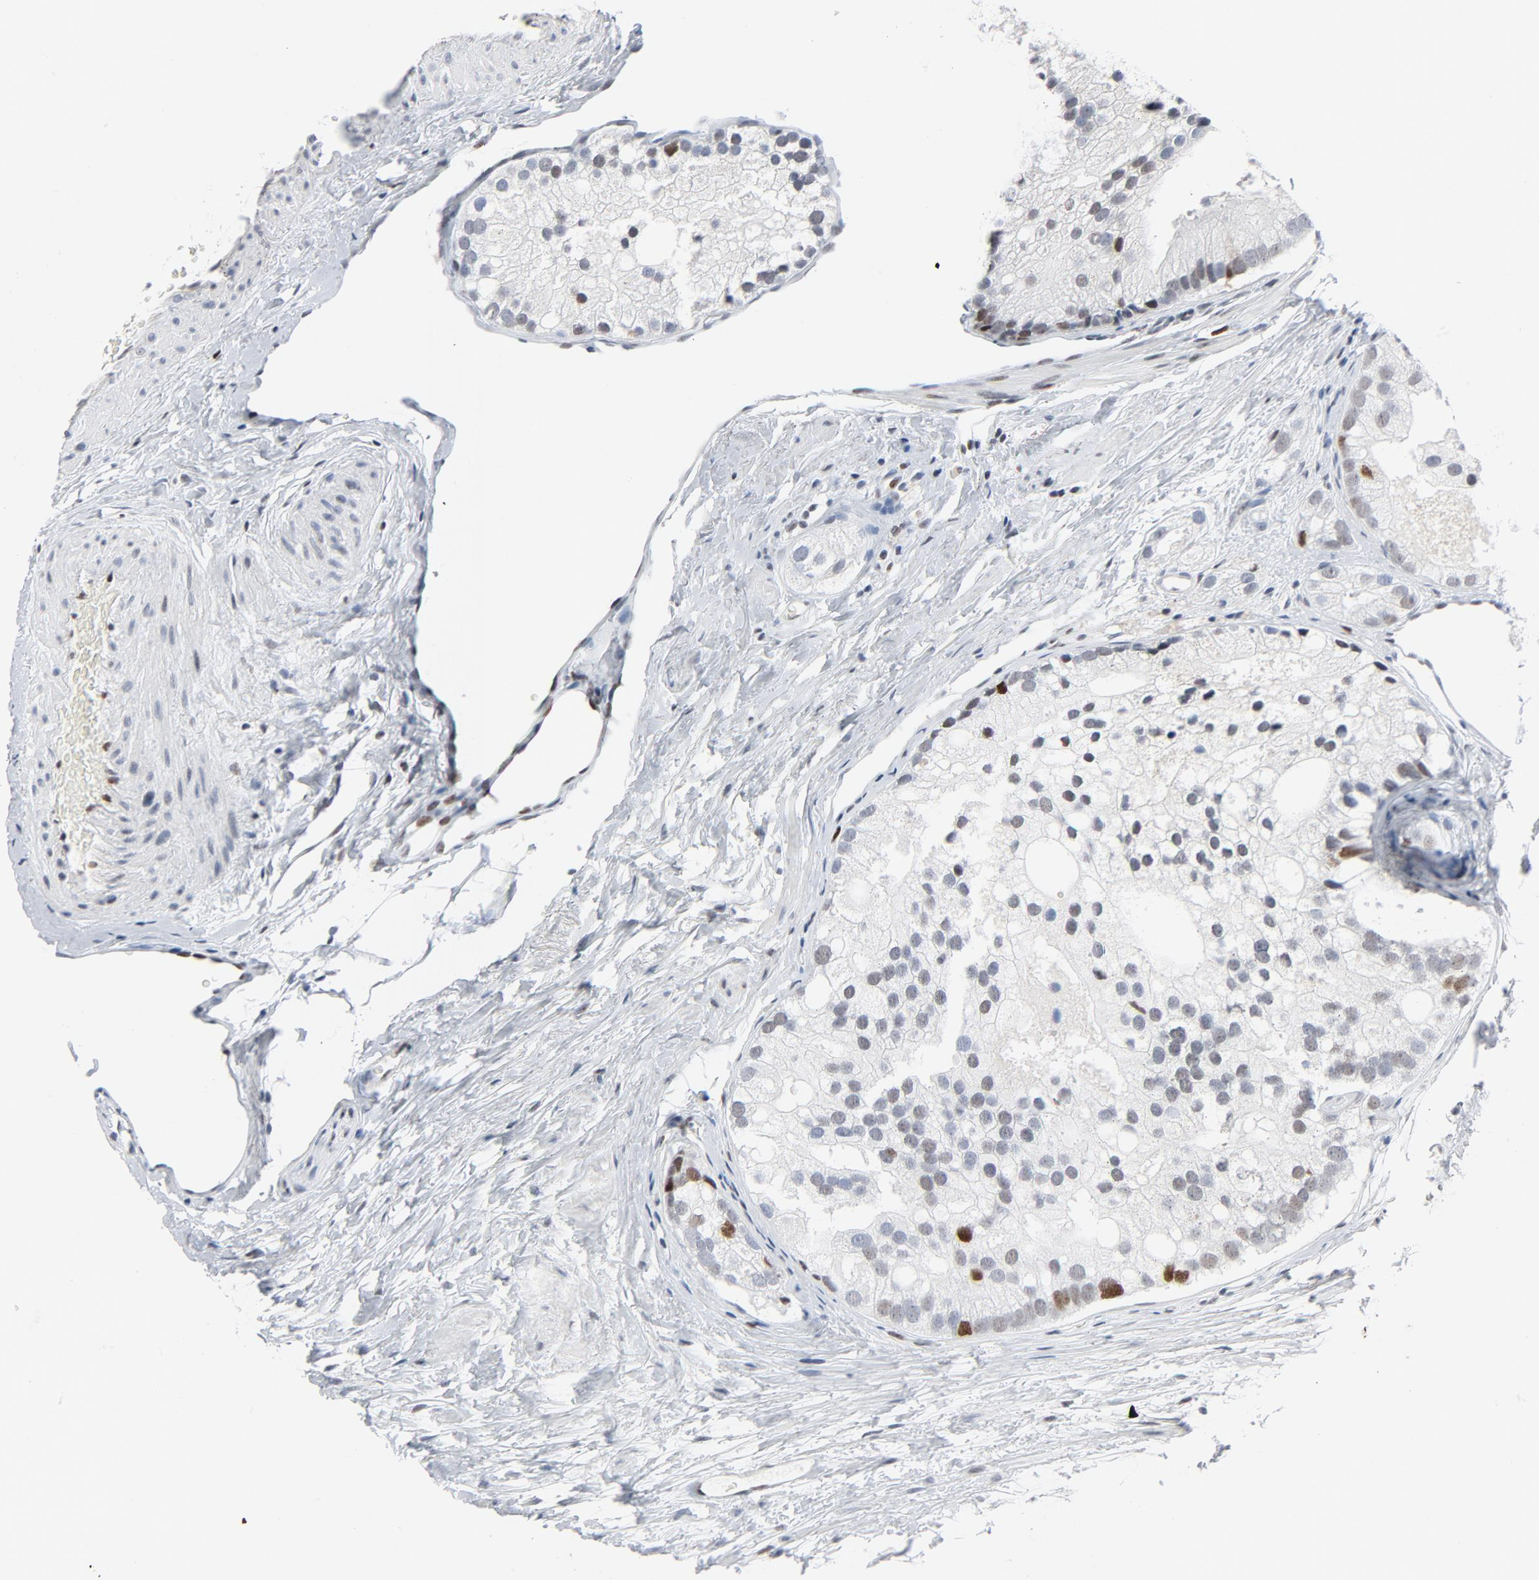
{"staining": {"intensity": "moderate", "quantity": "<25%", "location": "nuclear"}, "tissue": "prostate cancer", "cell_type": "Tumor cells", "image_type": "cancer", "snomed": [{"axis": "morphology", "description": "Adenocarcinoma, Low grade"}, {"axis": "topography", "description": "Prostate"}], "caption": "The image demonstrates a brown stain indicating the presence of a protein in the nuclear of tumor cells in prostate cancer. (brown staining indicates protein expression, while blue staining denotes nuclei).", "gene": "POLD1", "patient": {"sex": "male", "age": 69}}